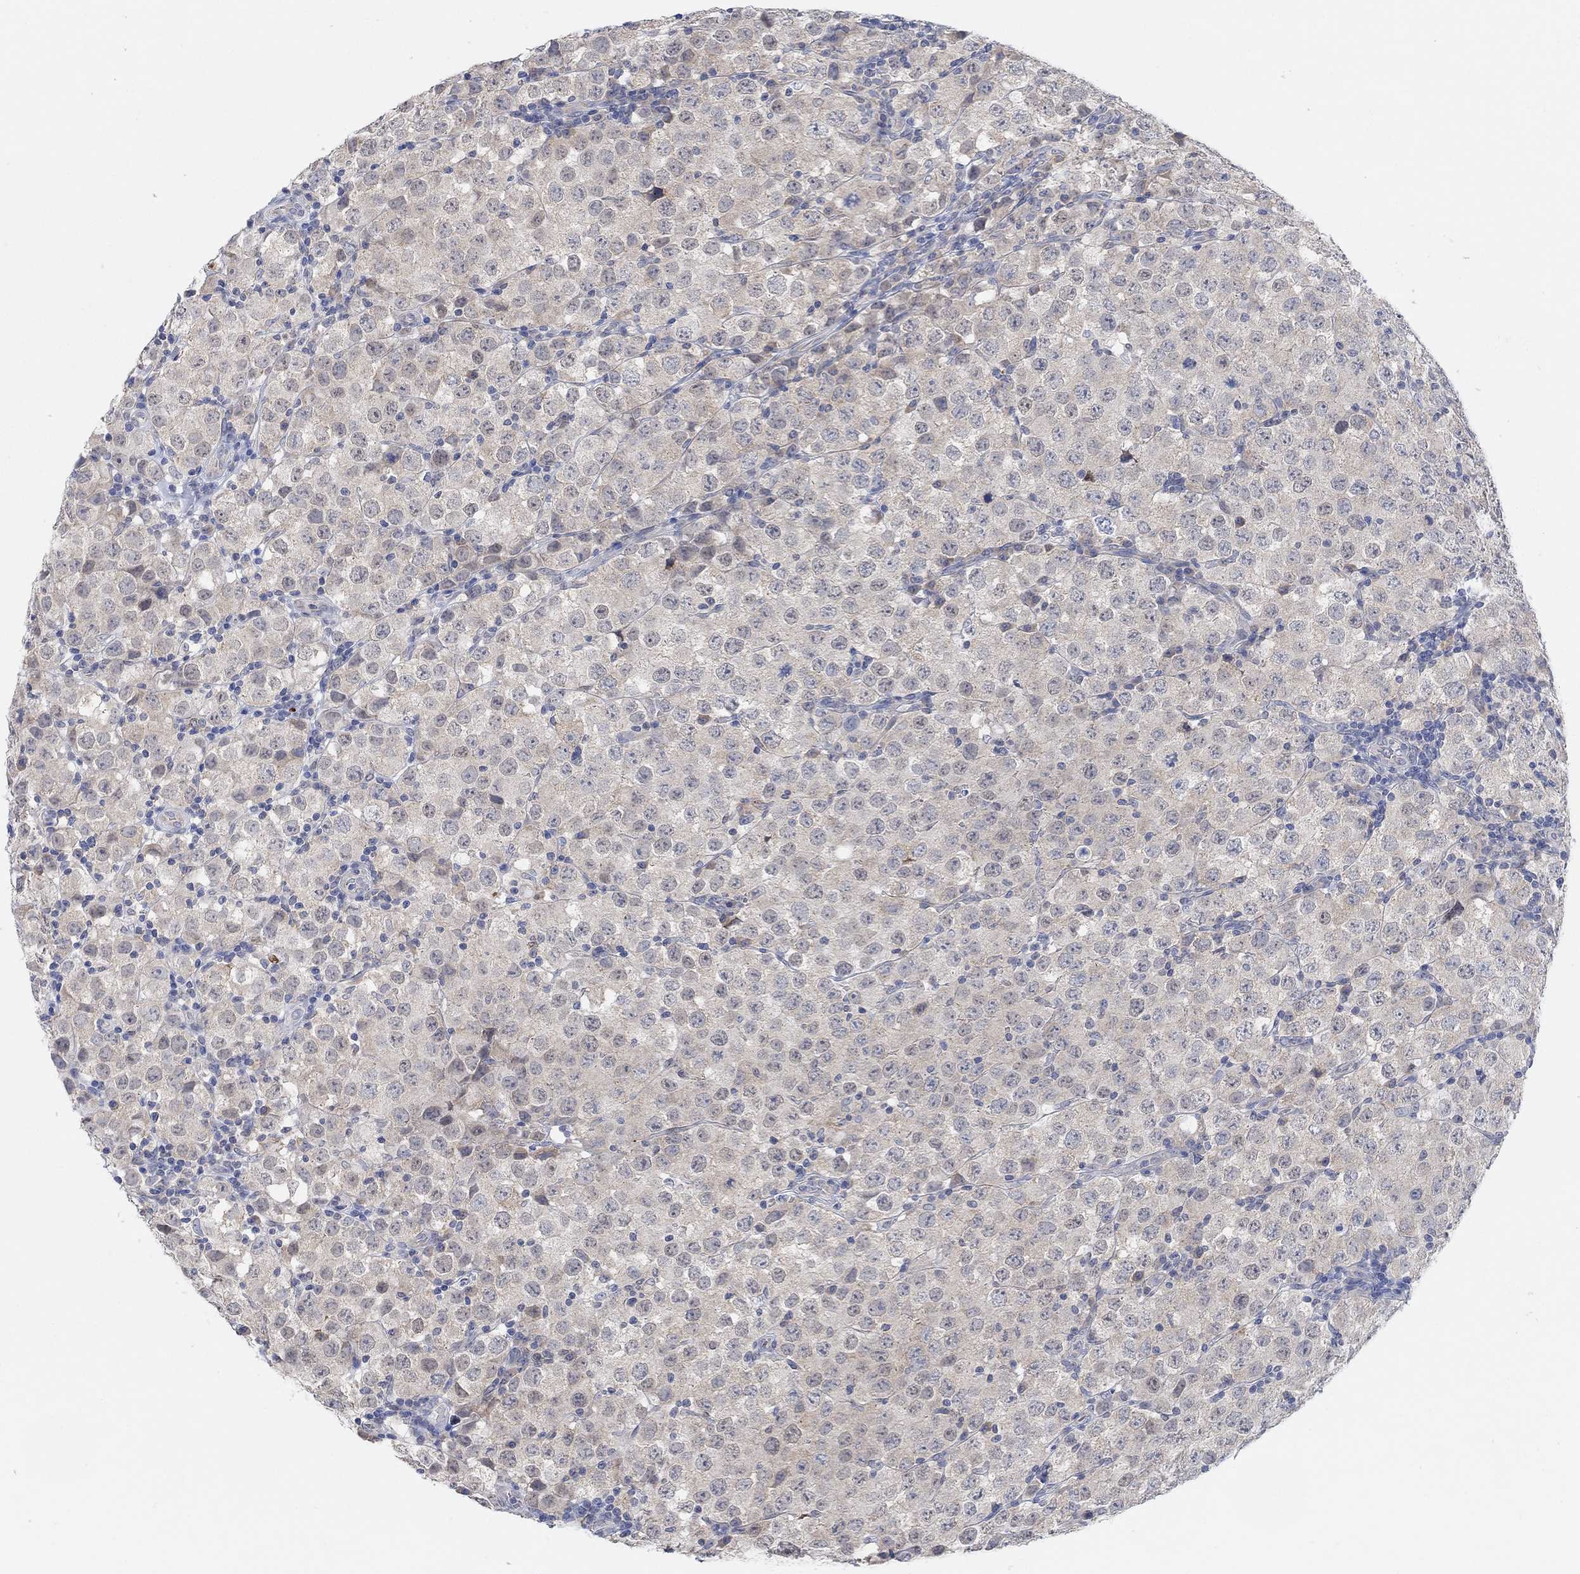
{"staining": {"intensity": "negative", "quantity": "none", "location": "none"}, "tissue": "testis cancer", "cell_type": "Tumor cells", "image_type": "cancer", "snomed": [{"axis": "morphology", "description": "Seminoma, NOS"}, {"axis": "topography", "description": "Testis"}], "caption": "Immunohistochemistry image of neoplastic tissue: seminoma (testis) stained with DAB exhibits no significant protein expression in tumor cells.", "gene": "RIMS1", "patient": {"sex": "male", "age": 34}}